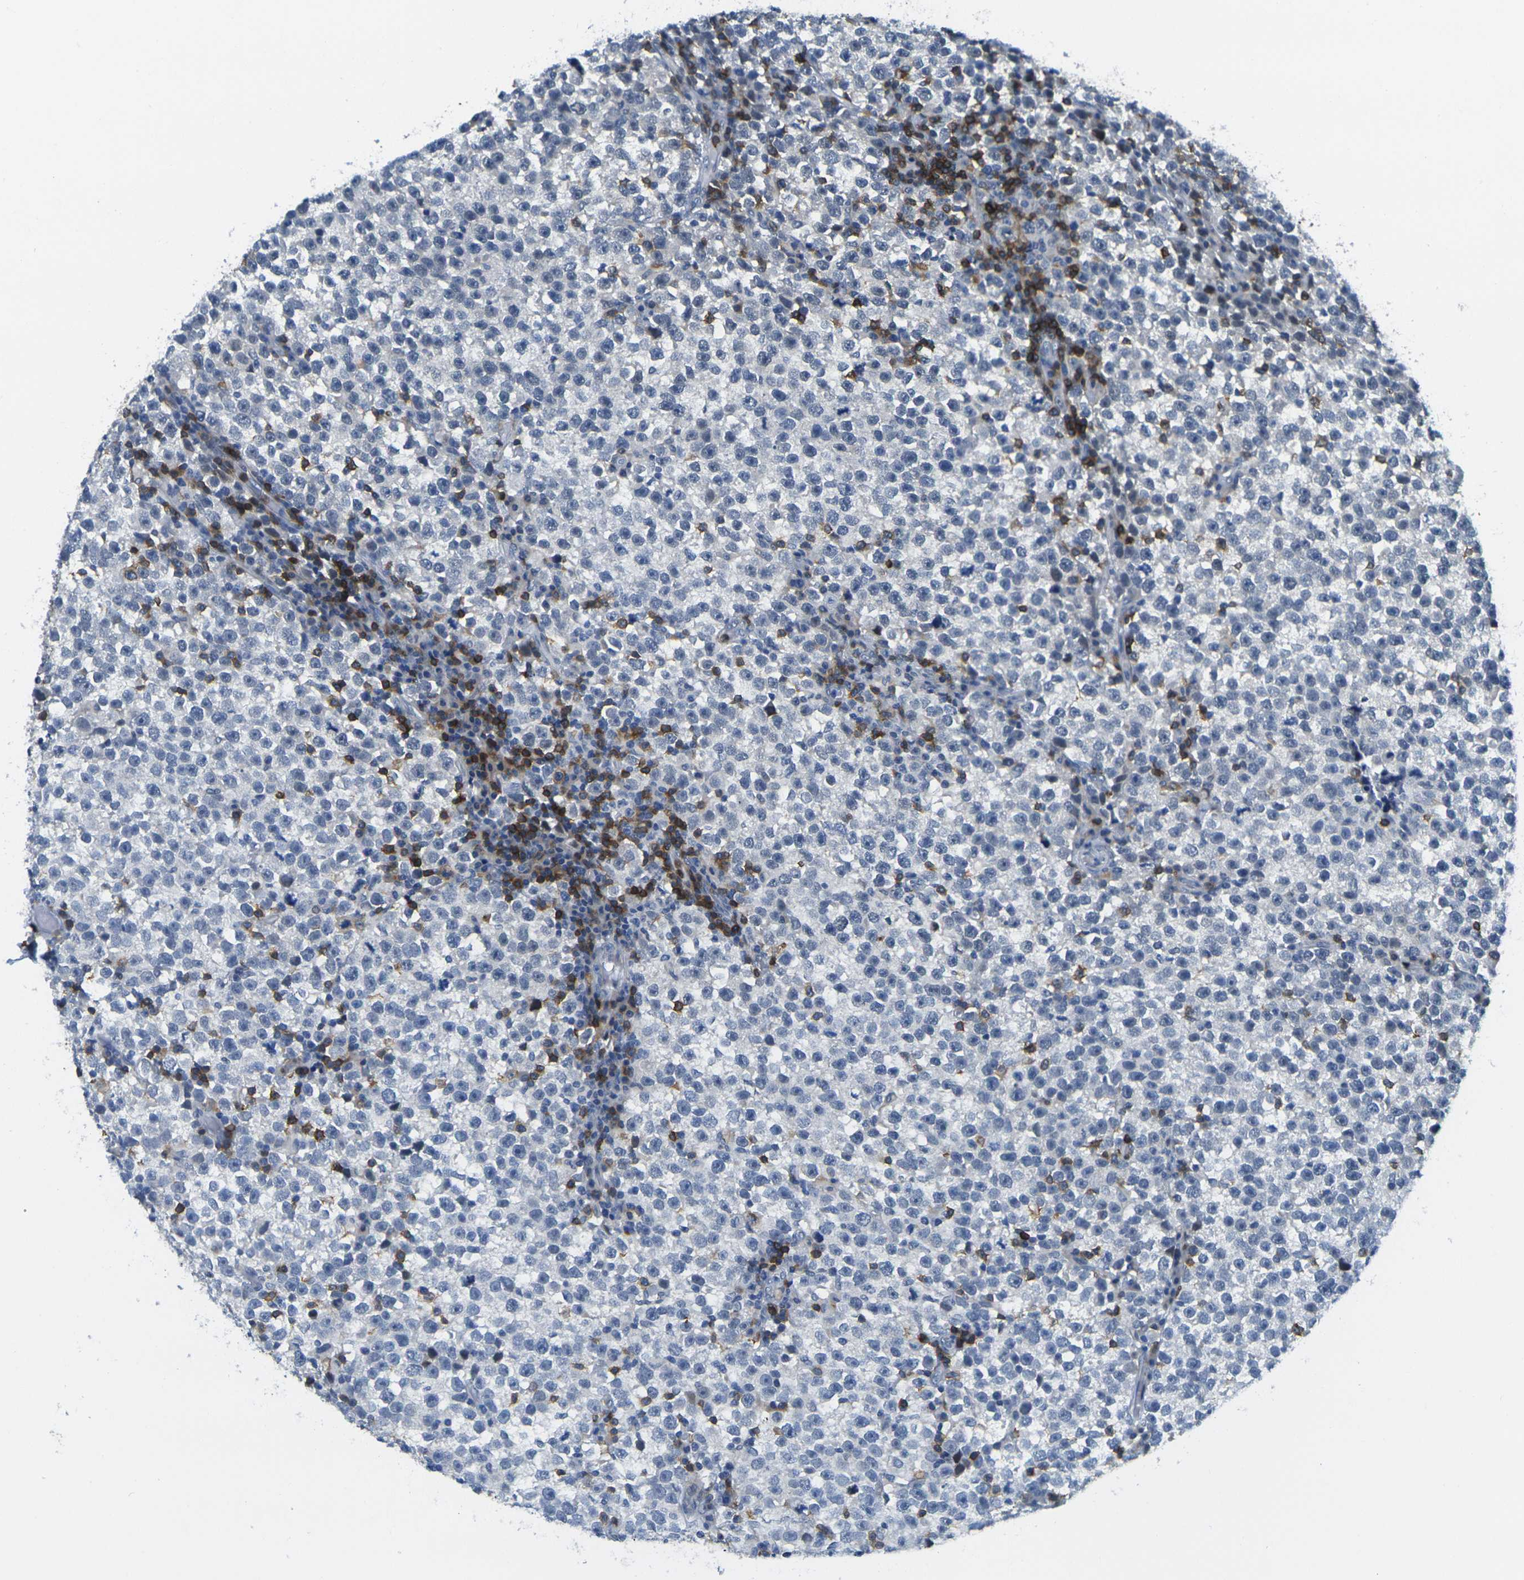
{"staining": {"intensity": "negative", "quantity": "none", "location": "none"}, "tissue": "testis cancer", "cell_type": "Tumor cells", "image_type": "cancer", "snomed": [{"axis": "morphology", "description": "Seminoma, NOS"}, {"axis": "topography", "description": "Testis"}], "caption": "Tumor cells are negative for protein expression in human testis cancer (seminoma). (Immunohistochemistry, brightfield microscopy, high magnification).", "gene": "CD3D", "patient": {"sex": "male", "age": 43}}